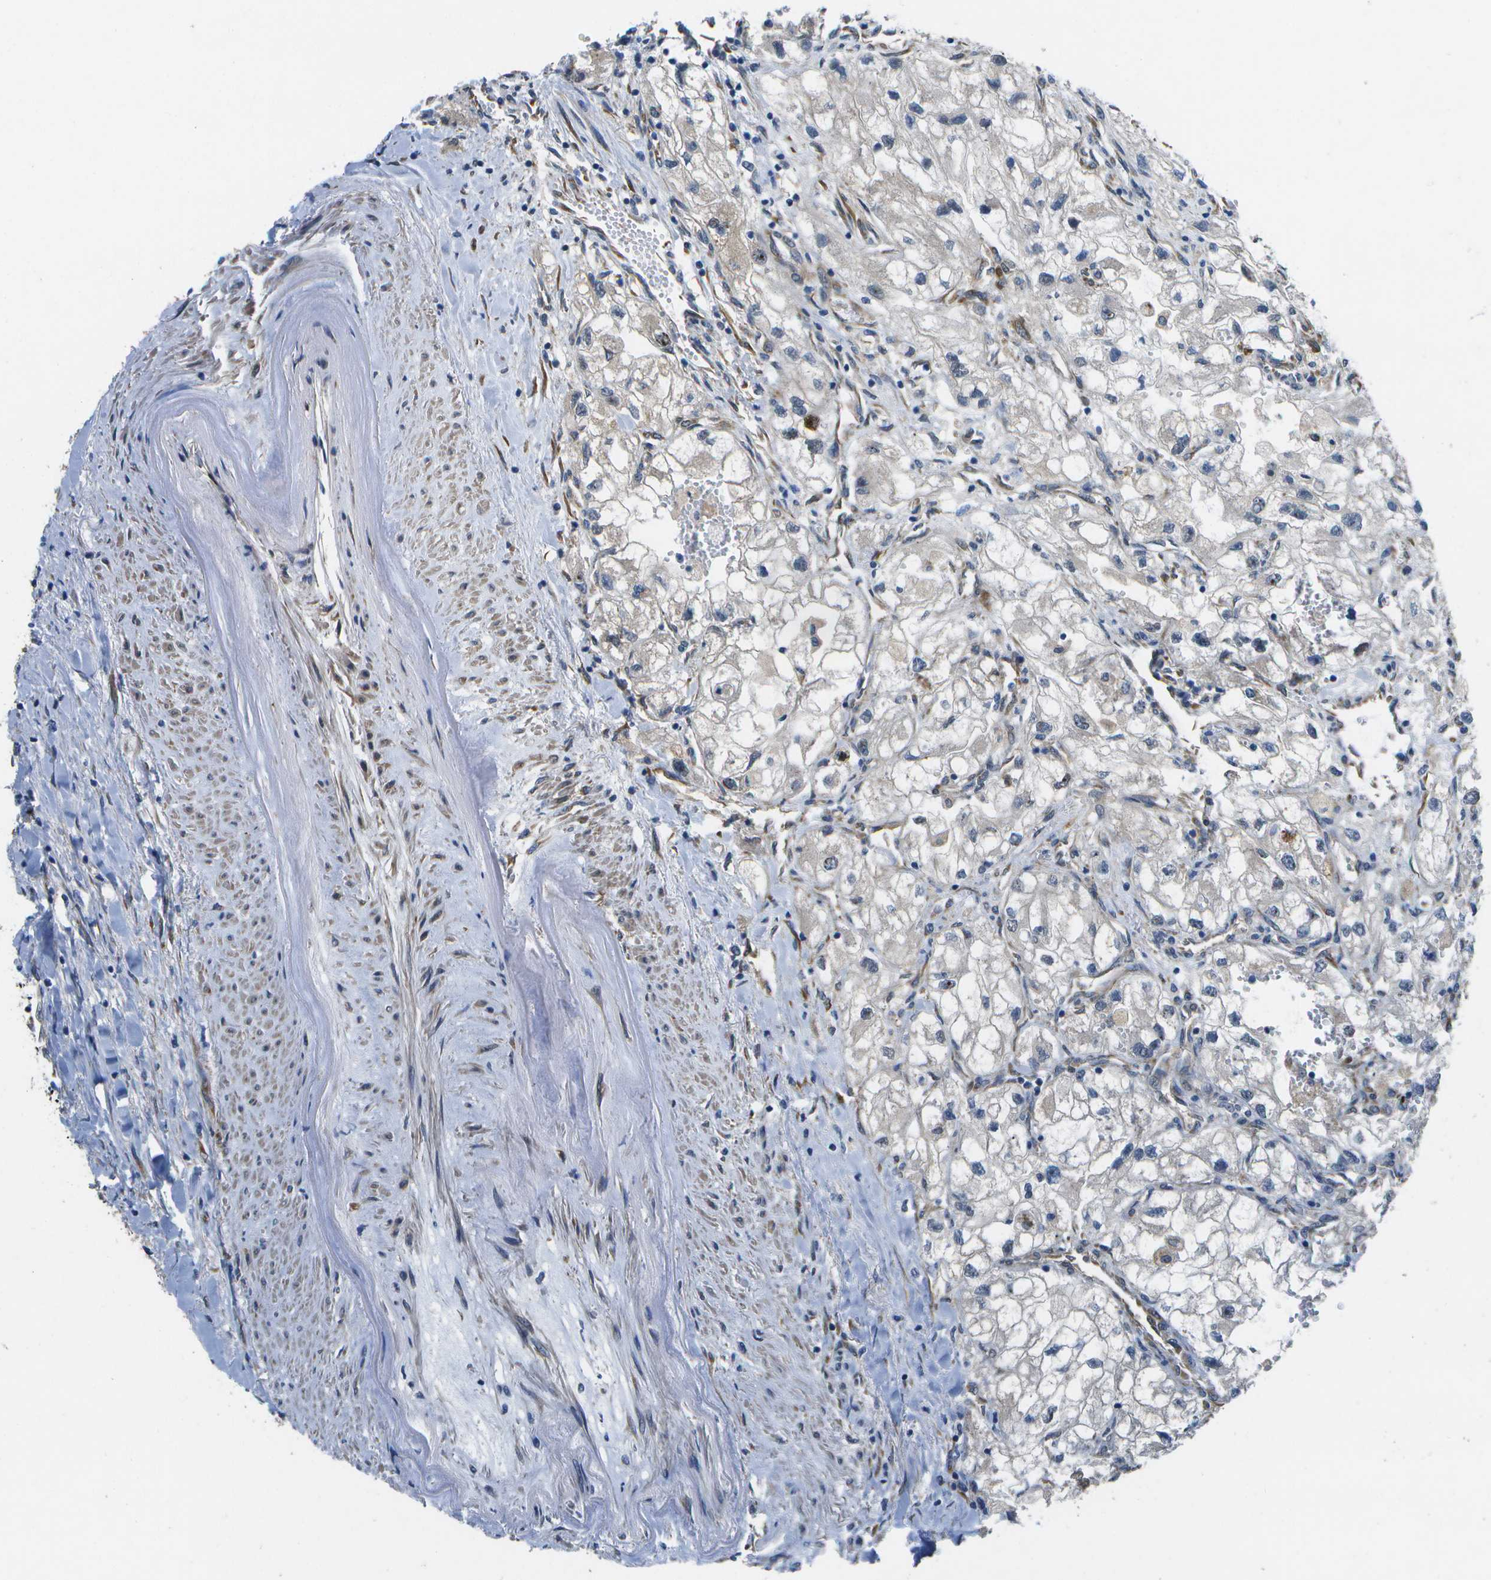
{"staining": {"intensity": "negative", "quantity": "none", "location": "none"}, "tissue": "renal cancer", "cell_type": "Tumor cells", "image_type": "cancer", "snomed": [{"axis": "morphology", "description": "Adenocarcinoma, NOS"}, {"axis": "topography", "description": "Kidney"}], "caption": "Human renal cancer (adenocarcinoma) stained for a protein using immunohistochemistry (IHC) demonstrates no positivity in tumor cells.", "gene": "P3H1", "patient": {"sex": "female", "age": 70}}